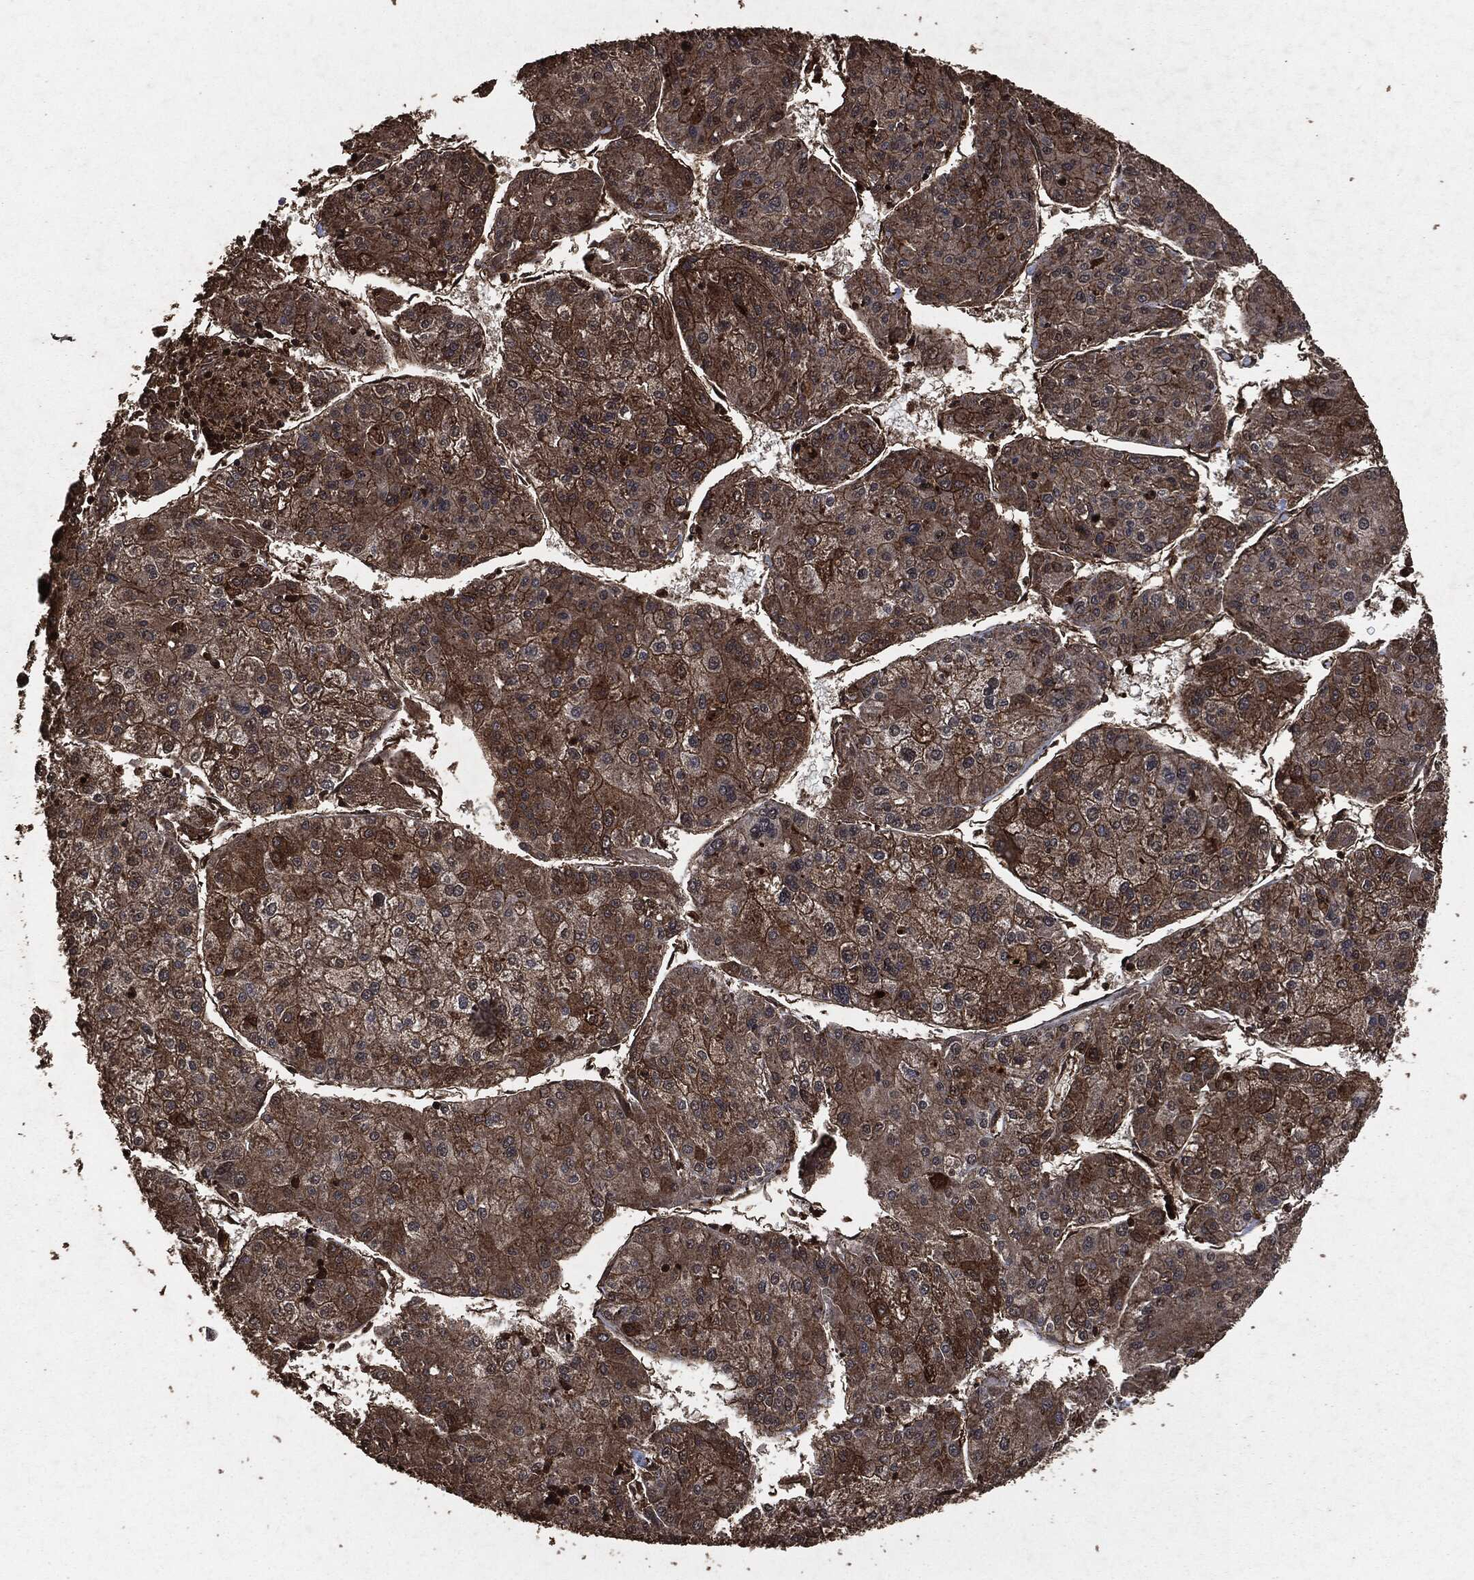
{"staining": {"intensity": "strong", "quantity": "25%-75%", "location": "cytoplasmic/membranous"}, "tissue": "liver cancer", "cell_type": "Tumor cells", "image_type": "cancer", "snomed": [{"axis": "morphology", "description": "Carcinoma, Hepatocellular, NOS"}, {"axis": "topography", "description": "Liver"}], "caption": "Protein analysis of liver cancer tissue demonstrates strong cytoplasmic/membranous expression in about 25%-75% of tumor cells. The staining was performed using DAB, with brown indicating positive protein expression. Nuclei are stained blue with hematoxylin.", "gene": "HRAS", "patient": {"sex": "male", "age": 43}}